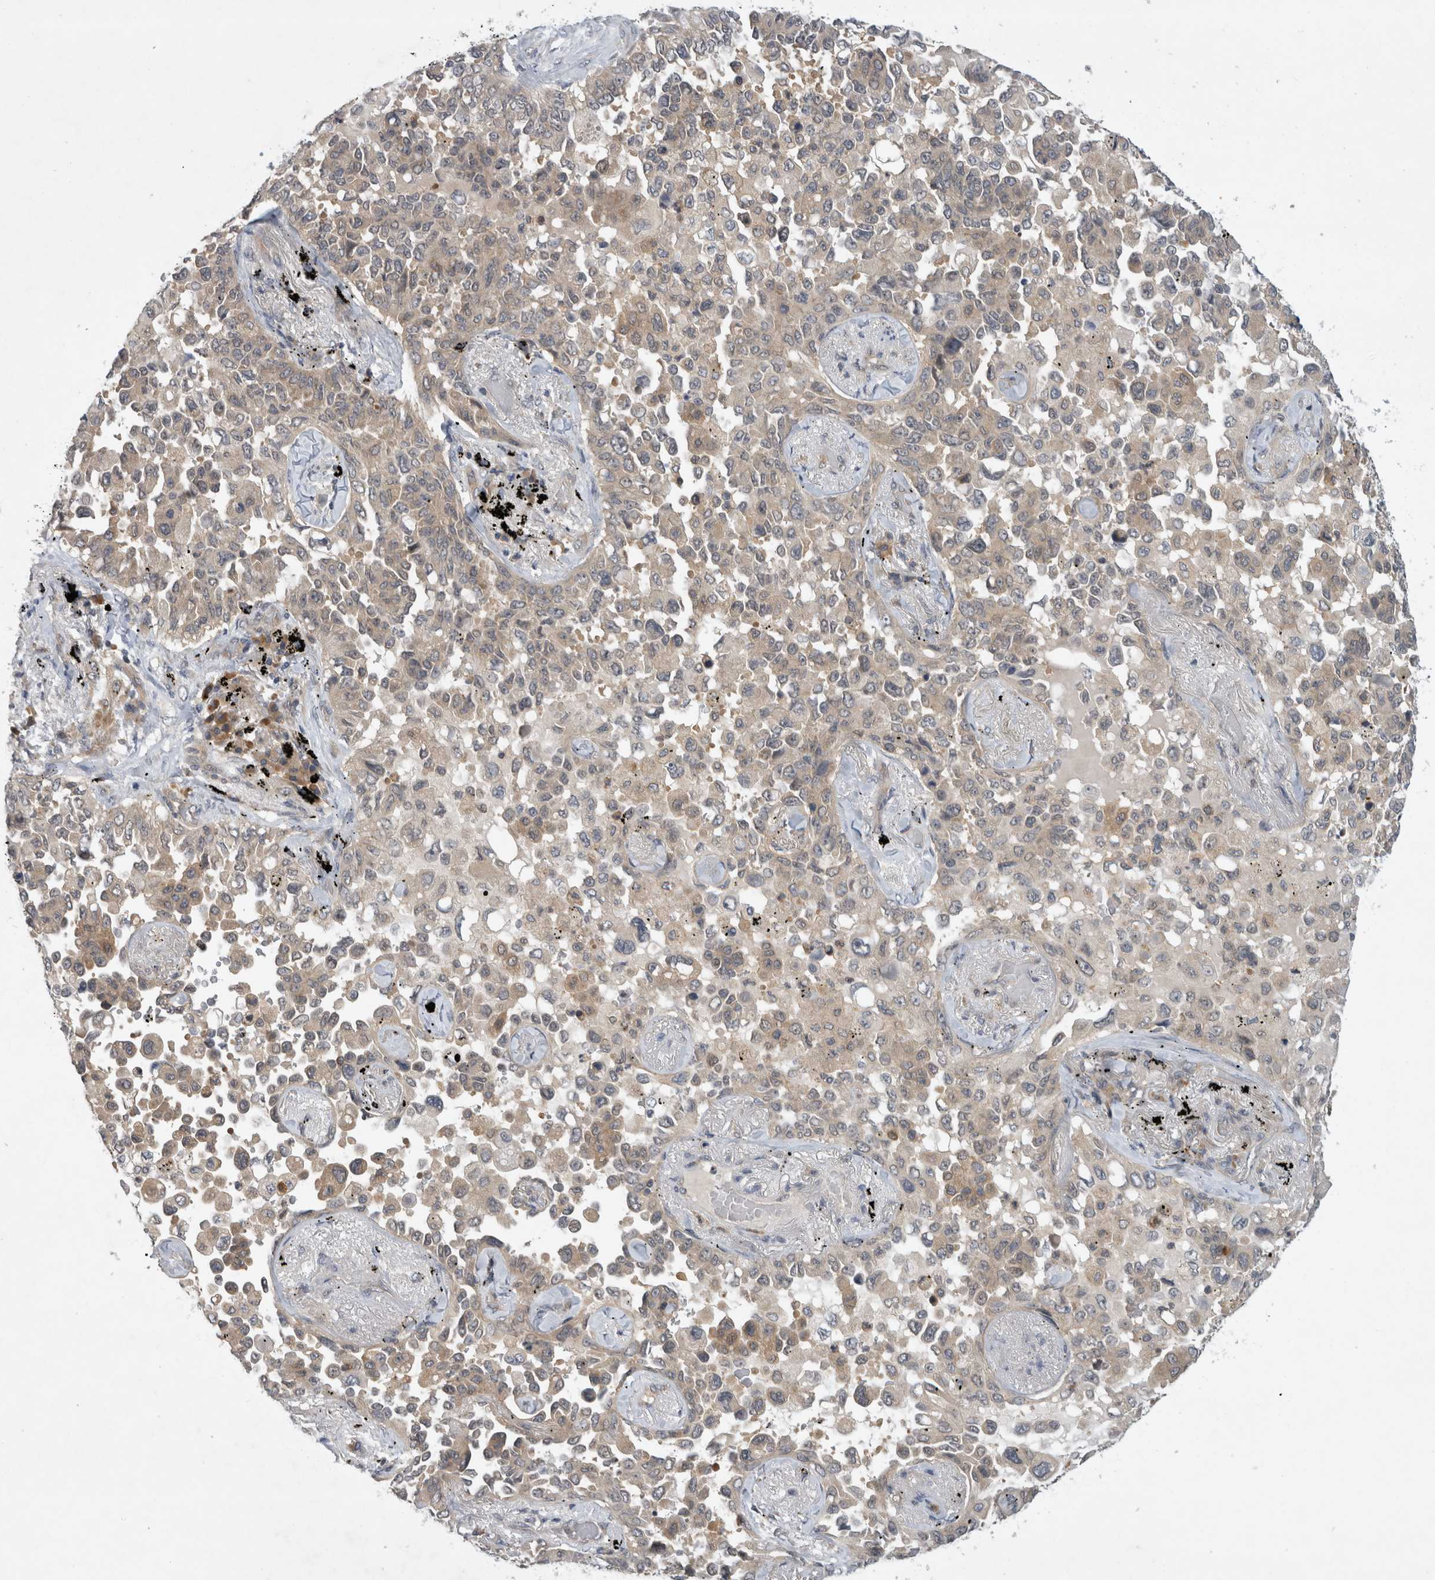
{"staining": {"intensity": "weak", "quantity": ">75%", "location": "cytoplasmic/membranous"}, "tissue": "lung cancer", "cell_type": "Tumor cells", "image_type": "cancer", "snomed": [{"axis": "morphology", "description": "Adenocarcinoma, NOS"}, {"axis": "topography", "description": "Lung"}], "caption": "Protein analysis of lung adenocarcinoma tissue reveals weak cytoplasmic/membranous positivity in about >75% of tumor cells. (Stains: DAB (3,3'-diaminobenzidine) in brown, nuclei in blue, Microscopy: brightfield microscopy at high magnification).", "gene": "AASDHPPT", "patient": {"sex": "female", "age": 67}}